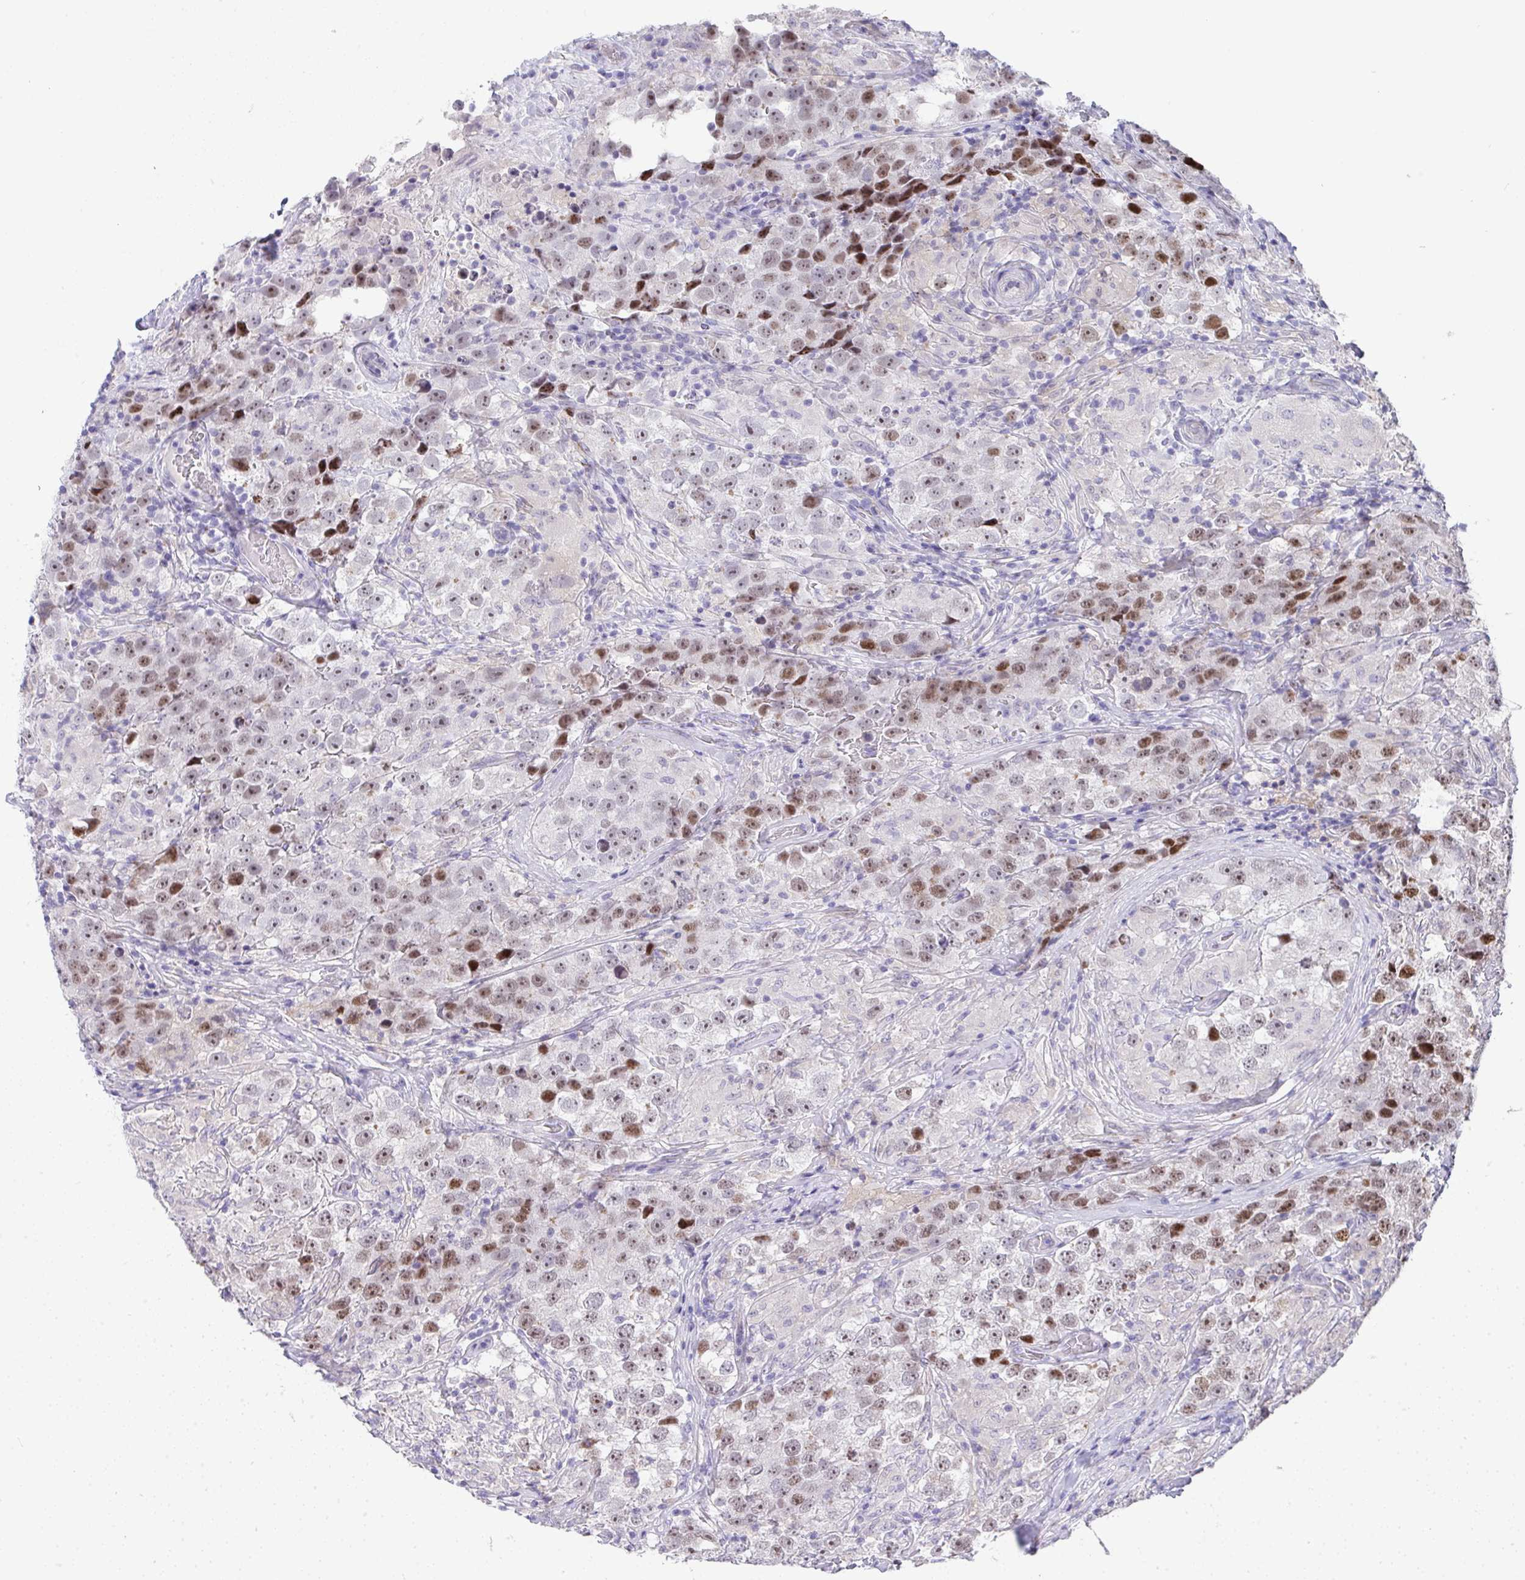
{"staining": {"intensity": "moderate", "quantity": "25%-75%", "location": "nuclear"}, "tissue": "testis cancer", "cell_type": "Tumor cells", "image_type": "cancer", "snomed": [{"axis": "morphology", "description": "Seminoma, NOS"}, {"axis": "topography", "description": "Testis"}], "caption": "Testis cancer tissue exhibits moderate nuclear positivity in approximately 25%-75% of tumor cells The staining is performed using DAB brown chromogen to label protein expression. The nuclei are counter-stained blue using hematoxylin.", "gene": "GALNT16", "patient": {"sex": "male", "age": 46}}